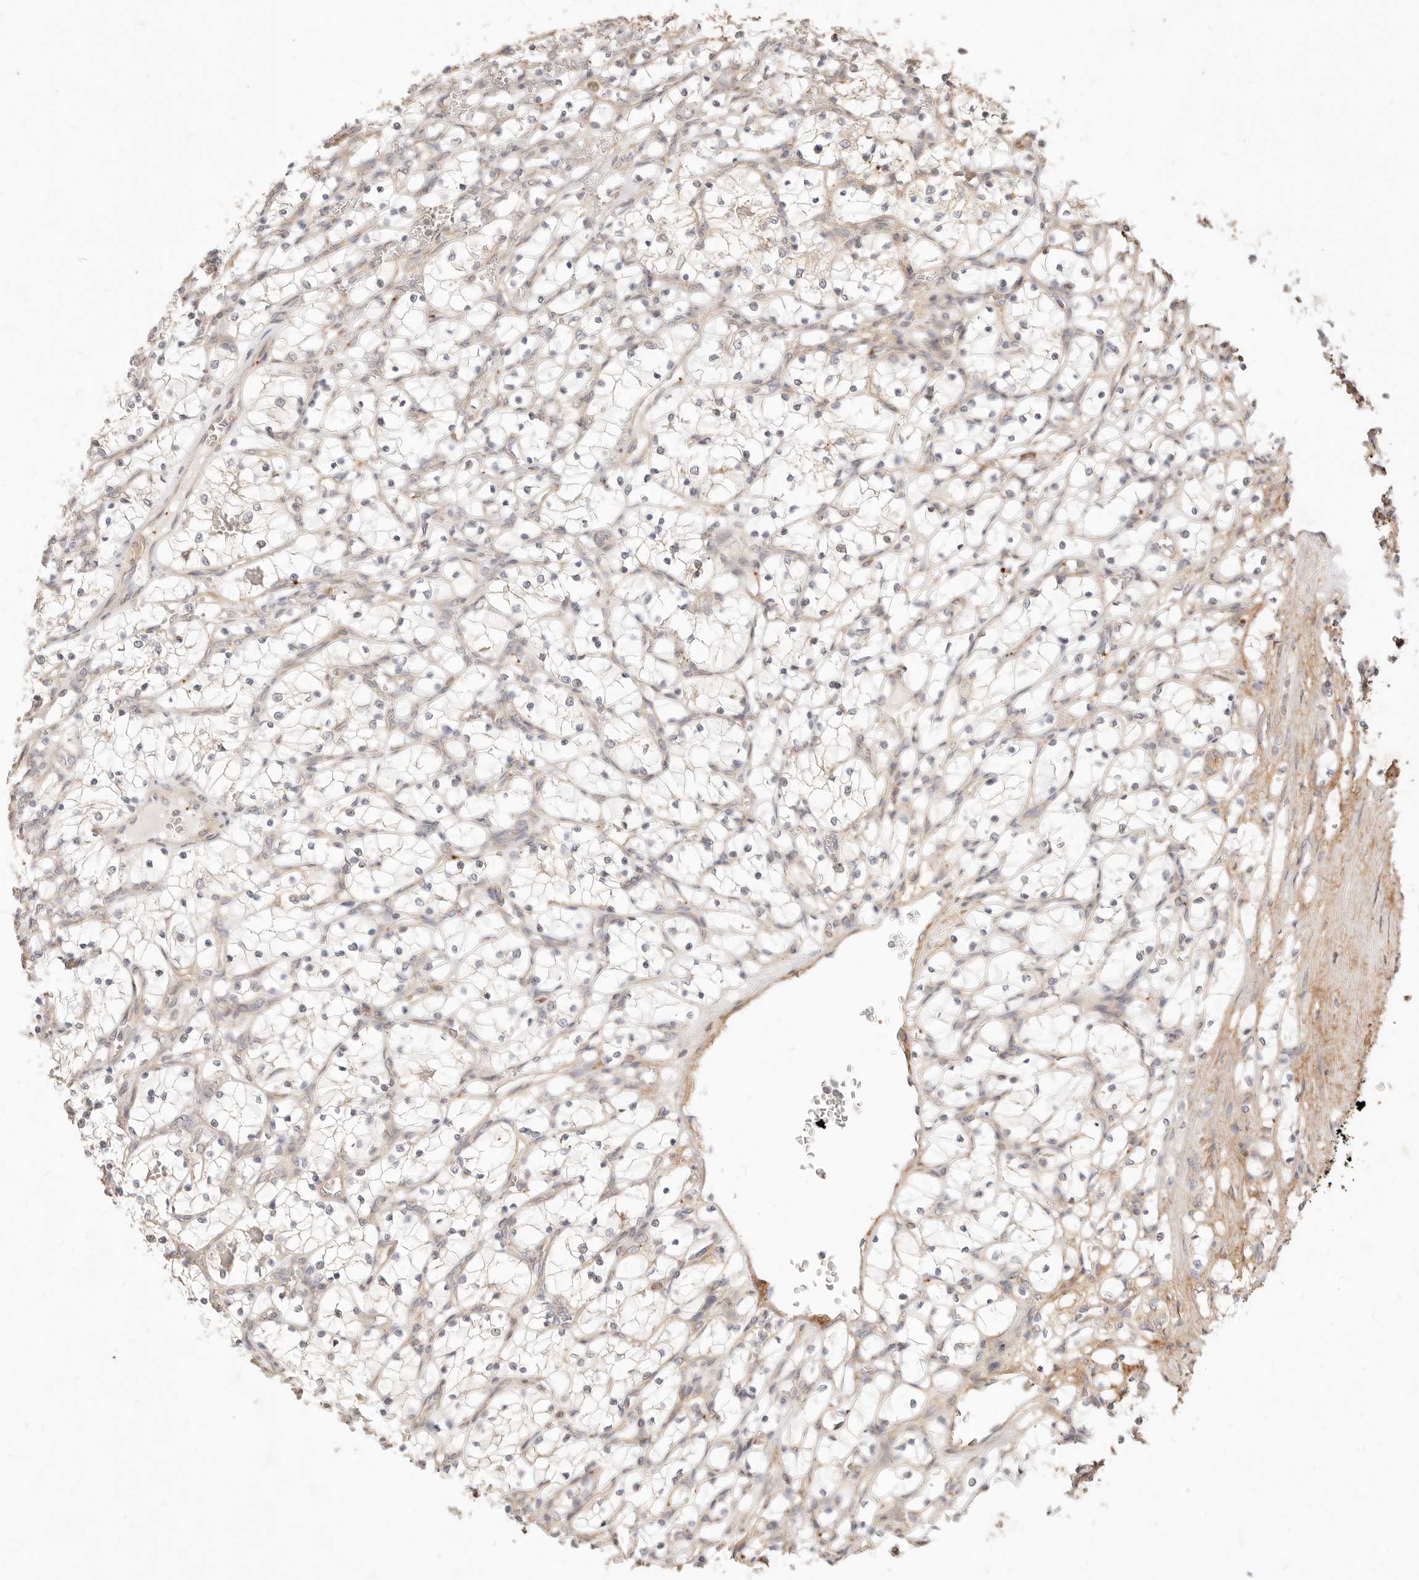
{"staining": {"intensity": "negative", "quantity": "none", "location": "none"}, "tissue": "renal cancer", "cell_type": "Tumor cells", "image_type": "cancer", "snomed": [{"axis": "morphology", "description": "Adenocarcinoma, NOS"}, {"axis": "topography", "description": "Kidney"}], "caption": "The photomicrograph shows no staining of tumor cells in renal cancer.", "gene": "UBXN10", "patient": {"sex": "female", "age": 69}}